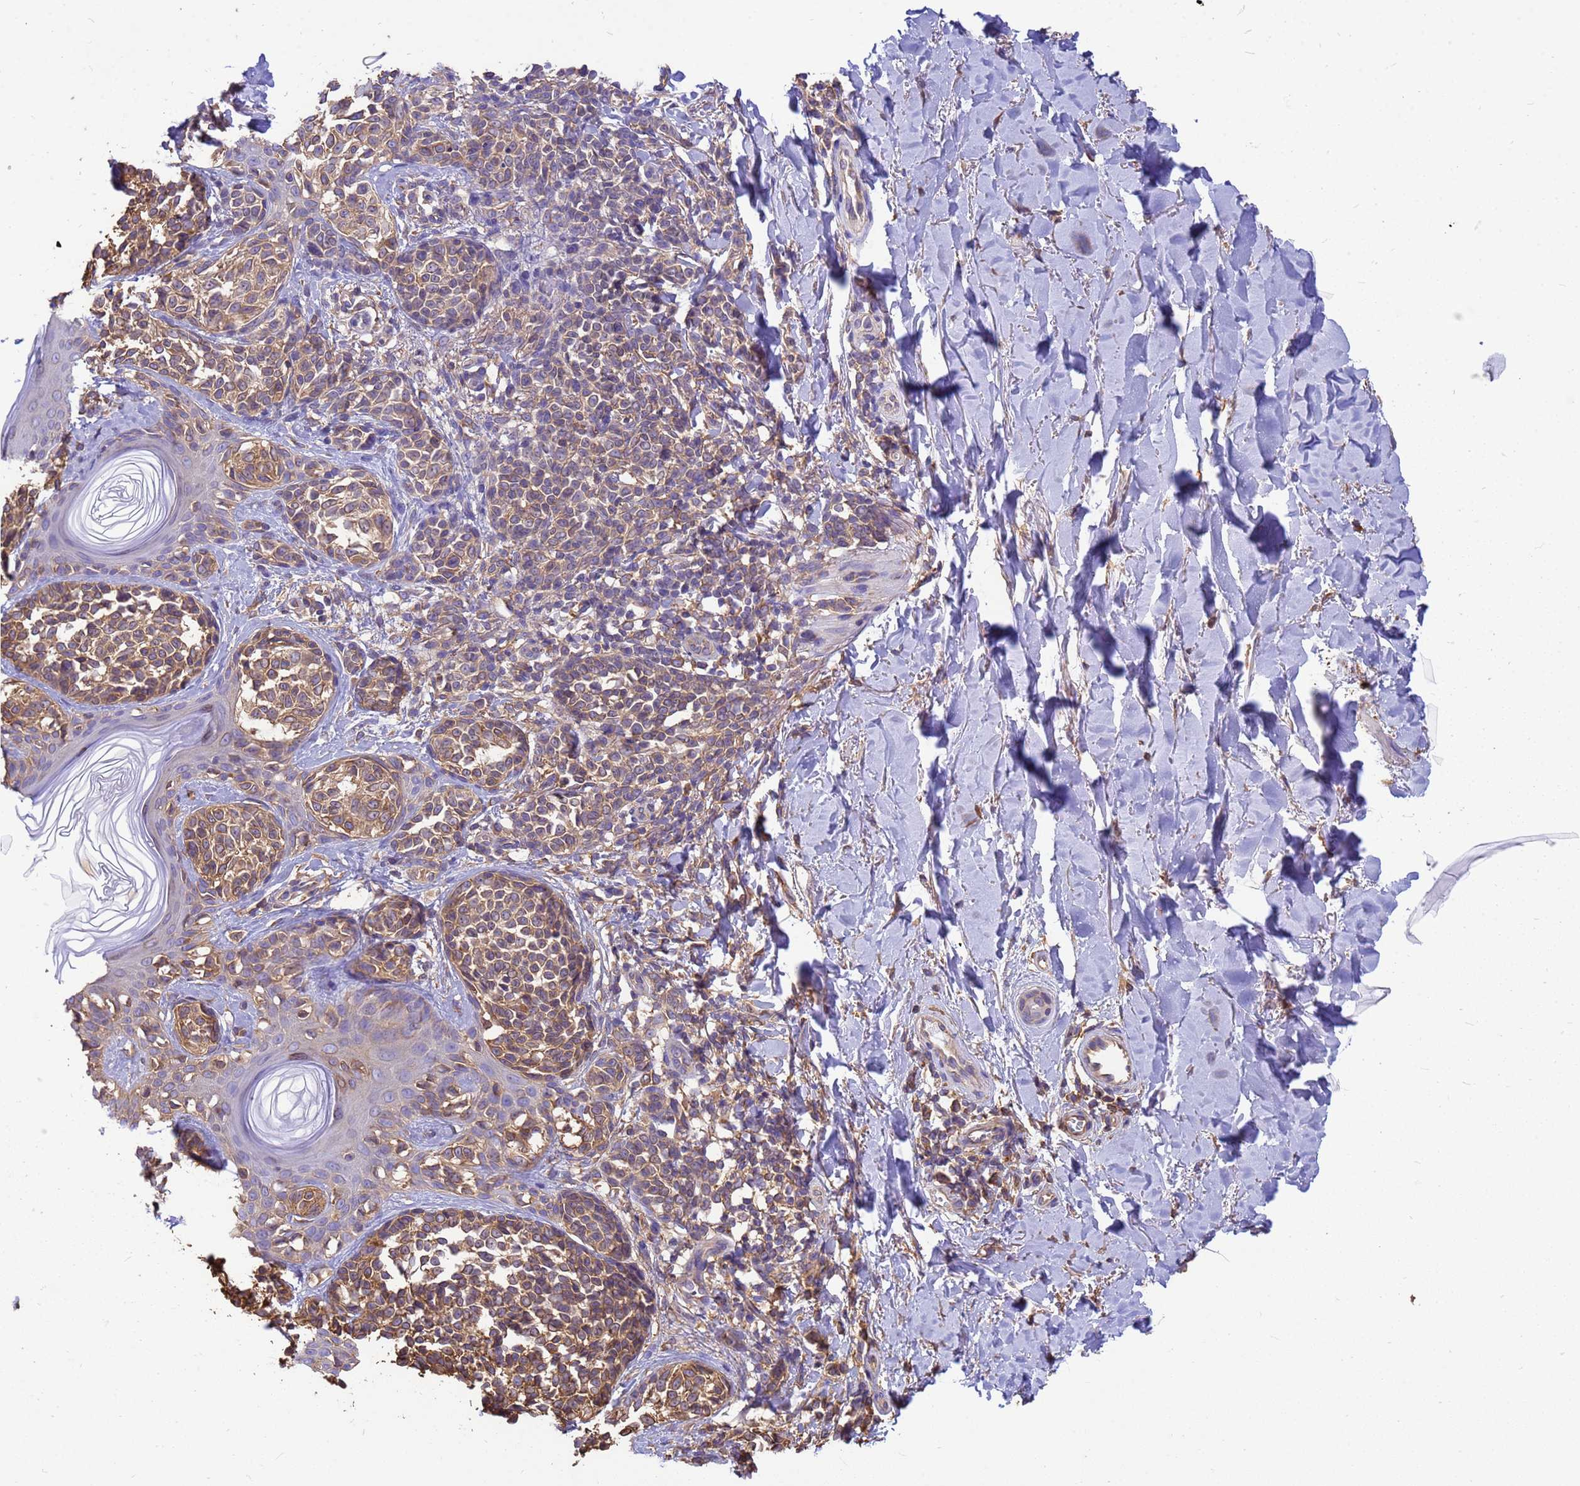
{"staining": {"intensity": "moderate", "quantity": ">75%", "location": "cytoplasmic/membranous"}, "tissue": "melanoma", "cell_type": "Tumor cells", "image_type": "cancer", "snomed": [{"axis": "morphology", "description": "Malignant melanoma, NOS"}, {"axis": "topography", "description": "Skin of upper extremity"}], "caption": "A high-resolution histopathology image shows IHC staining of malignant melanoma, which demonstrates moderate cytoplasmic/membranous expression in about >75% of tumor cells.", "gene": "TUBB1", "patient": {"sex": "male", "age": 40}}